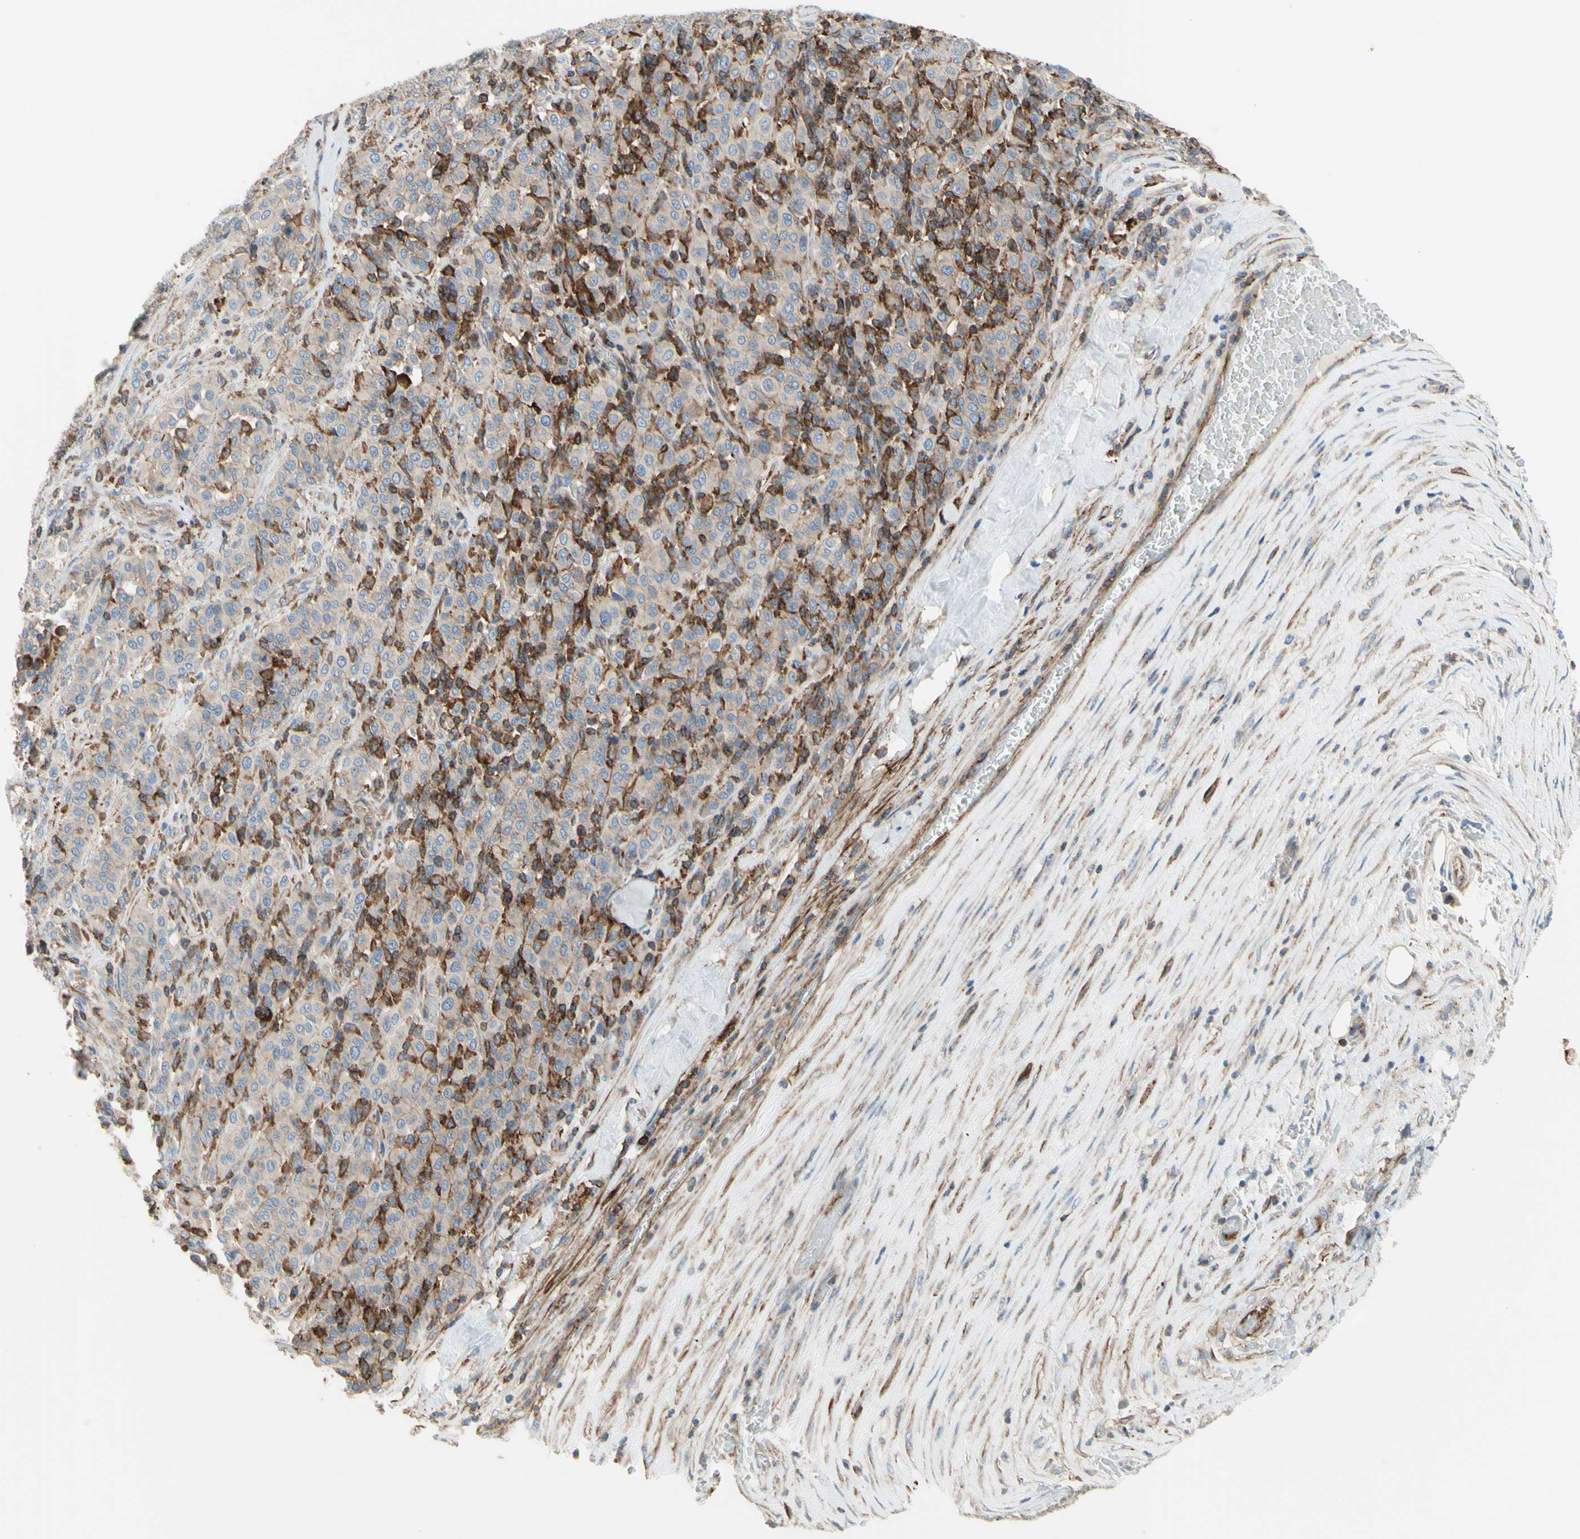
{"staining": {"intensity": "negative", "quantity": "none", "location": "none"}, "tissue": "melanoma", "cell_type": "Tumor cells", "image_type": "cancer", "snomed": [{"axis": "morphology", "description": "Malignant melanoma, Metastatic site"}, {"axis": "topography", "description": "Pancreas"}], "caption": "There is no significant positivity in tumor cells of malignant melanoma (metastatic site).", "gene": "SEMA4C", "patient": {"sex": "female", "age": 30}}